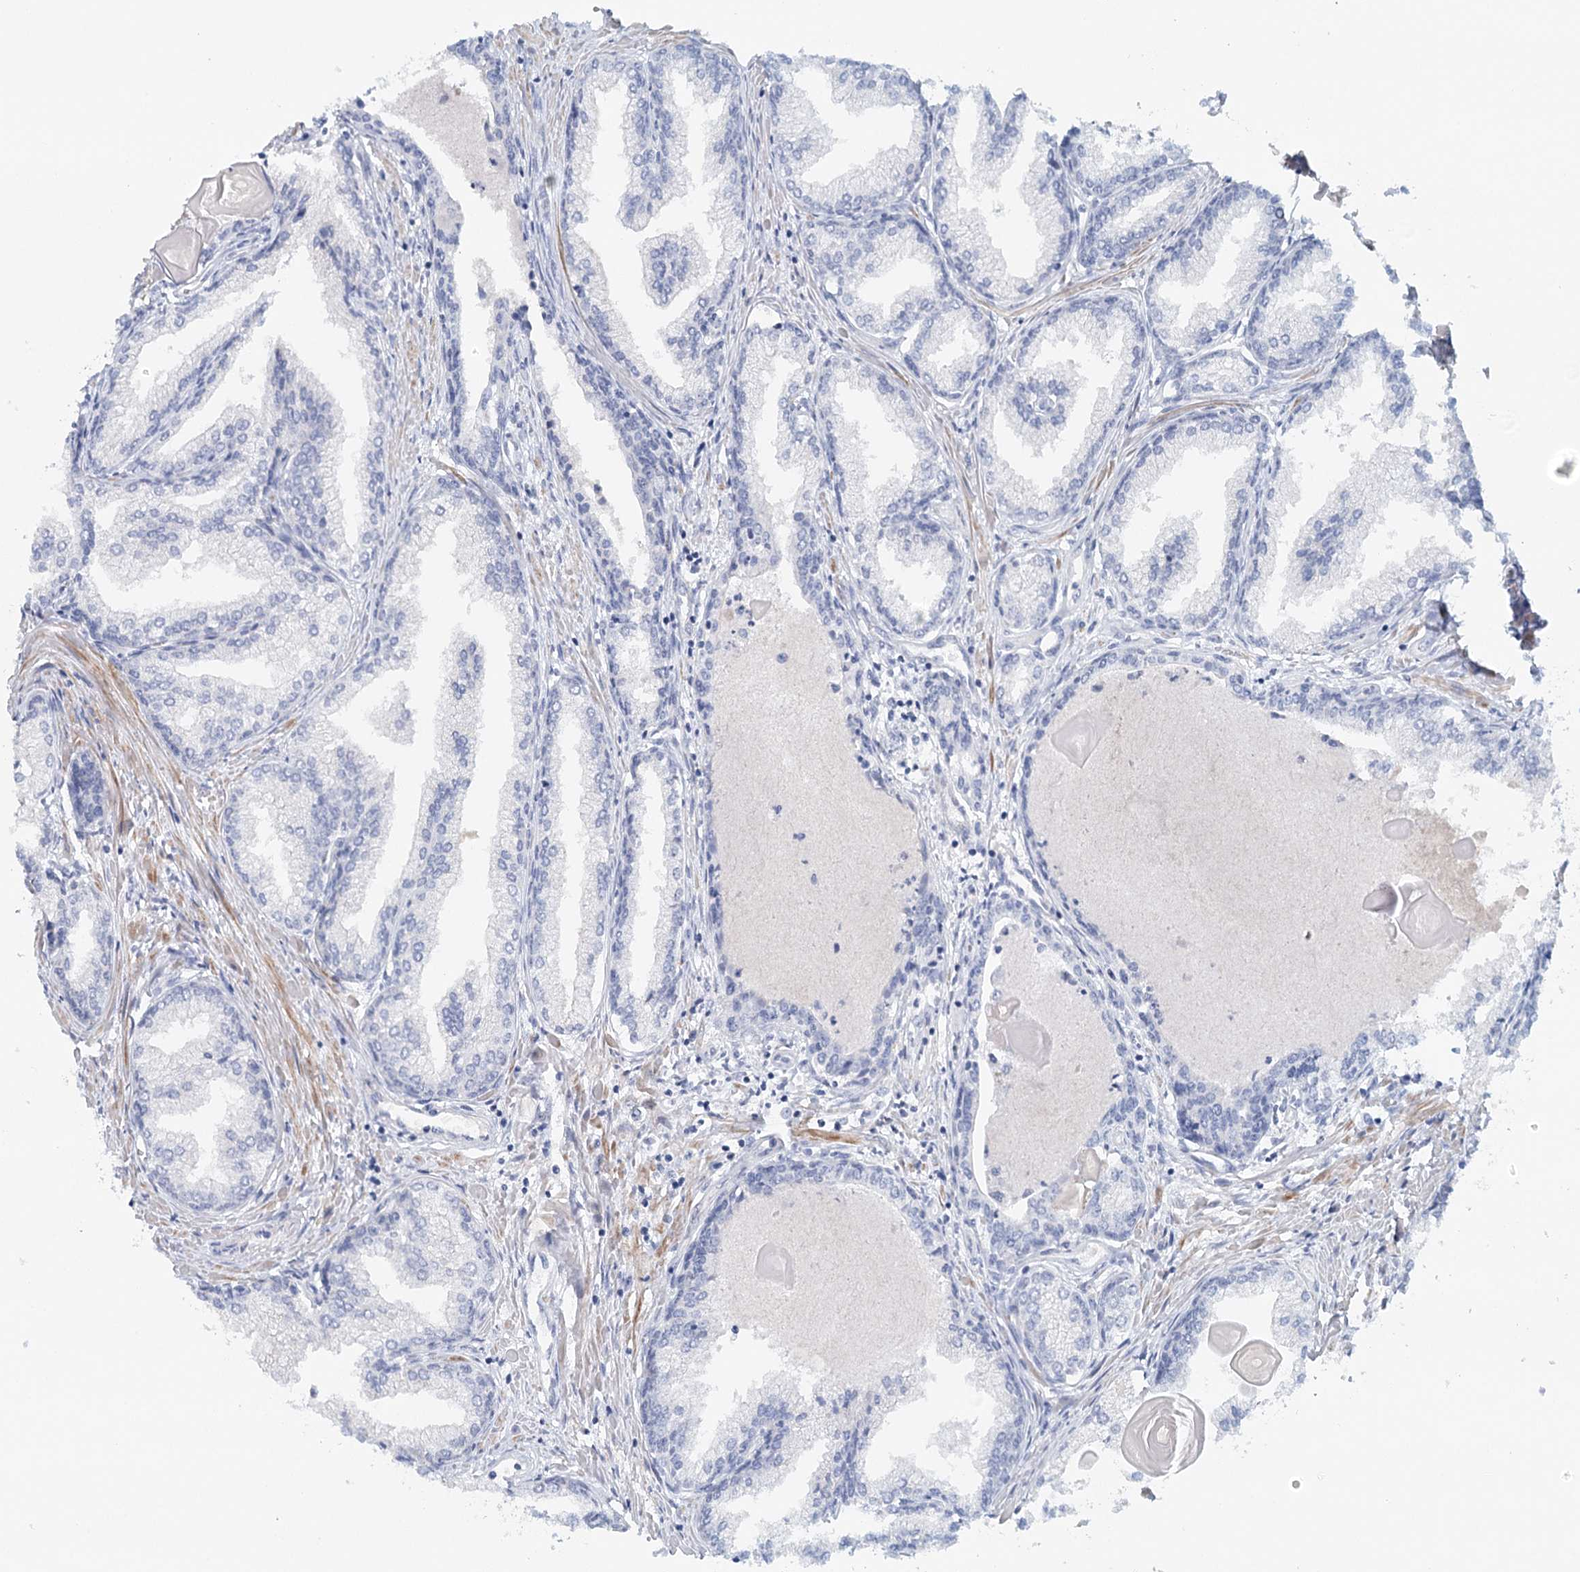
{"staining": {"intensity": "negative", "quantity": "none", "location": "none"}, "tissue": "prostate cancer", "cell_type": "Tumor cells", "image_type": "cancer", "snomed": [{"axis": "morphology", "description": "Adenocarcinoma, High grade"}, {"axis": "topography", "description": "Prostate"}], "caption": "Tumor cells show no significant staining in high-grade adenocarcinoma (prostate).", "gene": "RBM43", "patient": {"sex": "male", "age": 68}}